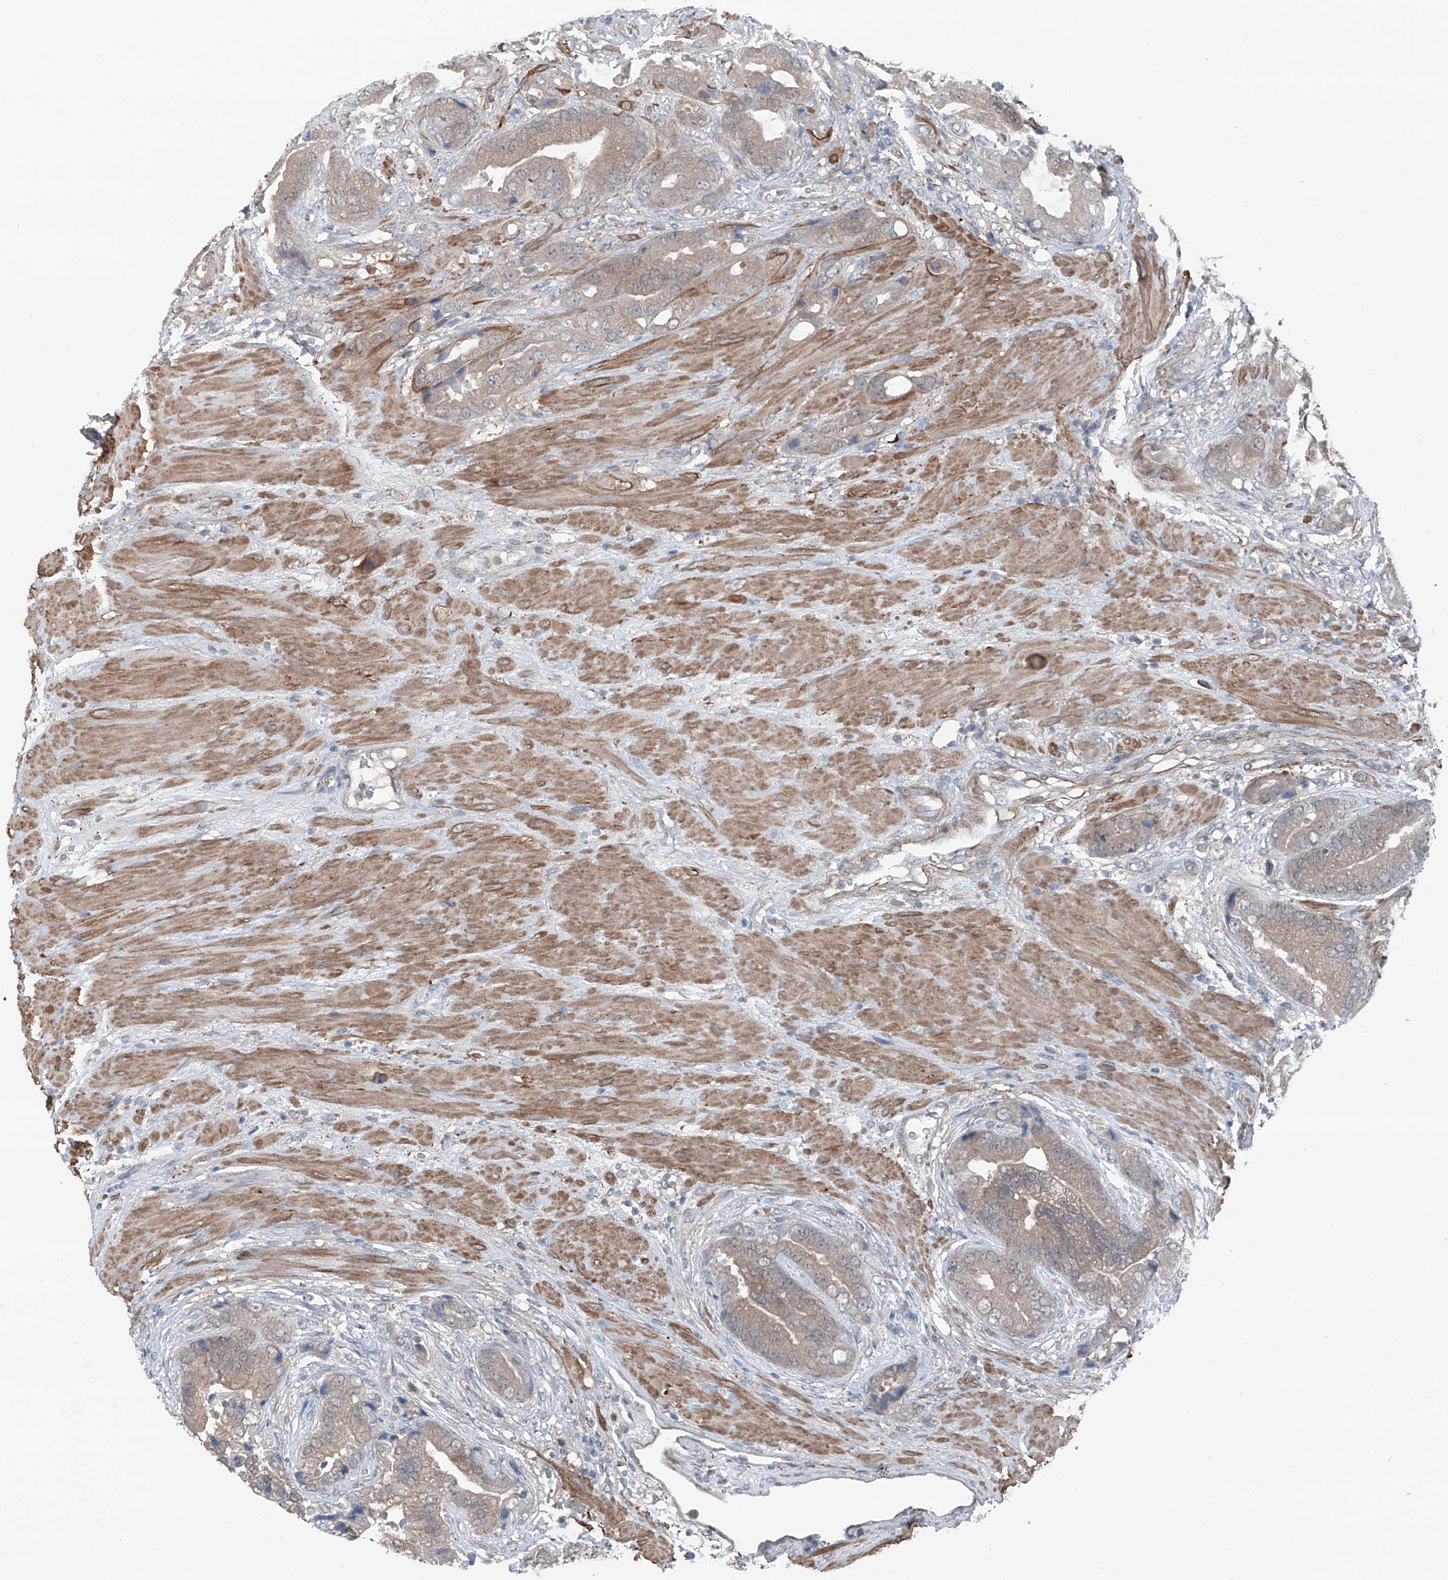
{"staining": {"intensity": "weak", "quantity": ">75%", "location": "cytoplasmic/membranous"}, "tissue": "prostate cancer", "cell_type": "Tumor cells", "image_type": "cancer", "snomed": [{"axis": "morphology", "description": "Adenocarcinoma, High grade"}, {"axis": "topography", "description": "Prostate"}], "caption": "Human prostate cancer (high-grade adenocarcinoma) stained with a protein marker displays weak staining in tumor cells.", "gene": "HSPB11", "patient": {"sex": "male", "age": 70}}